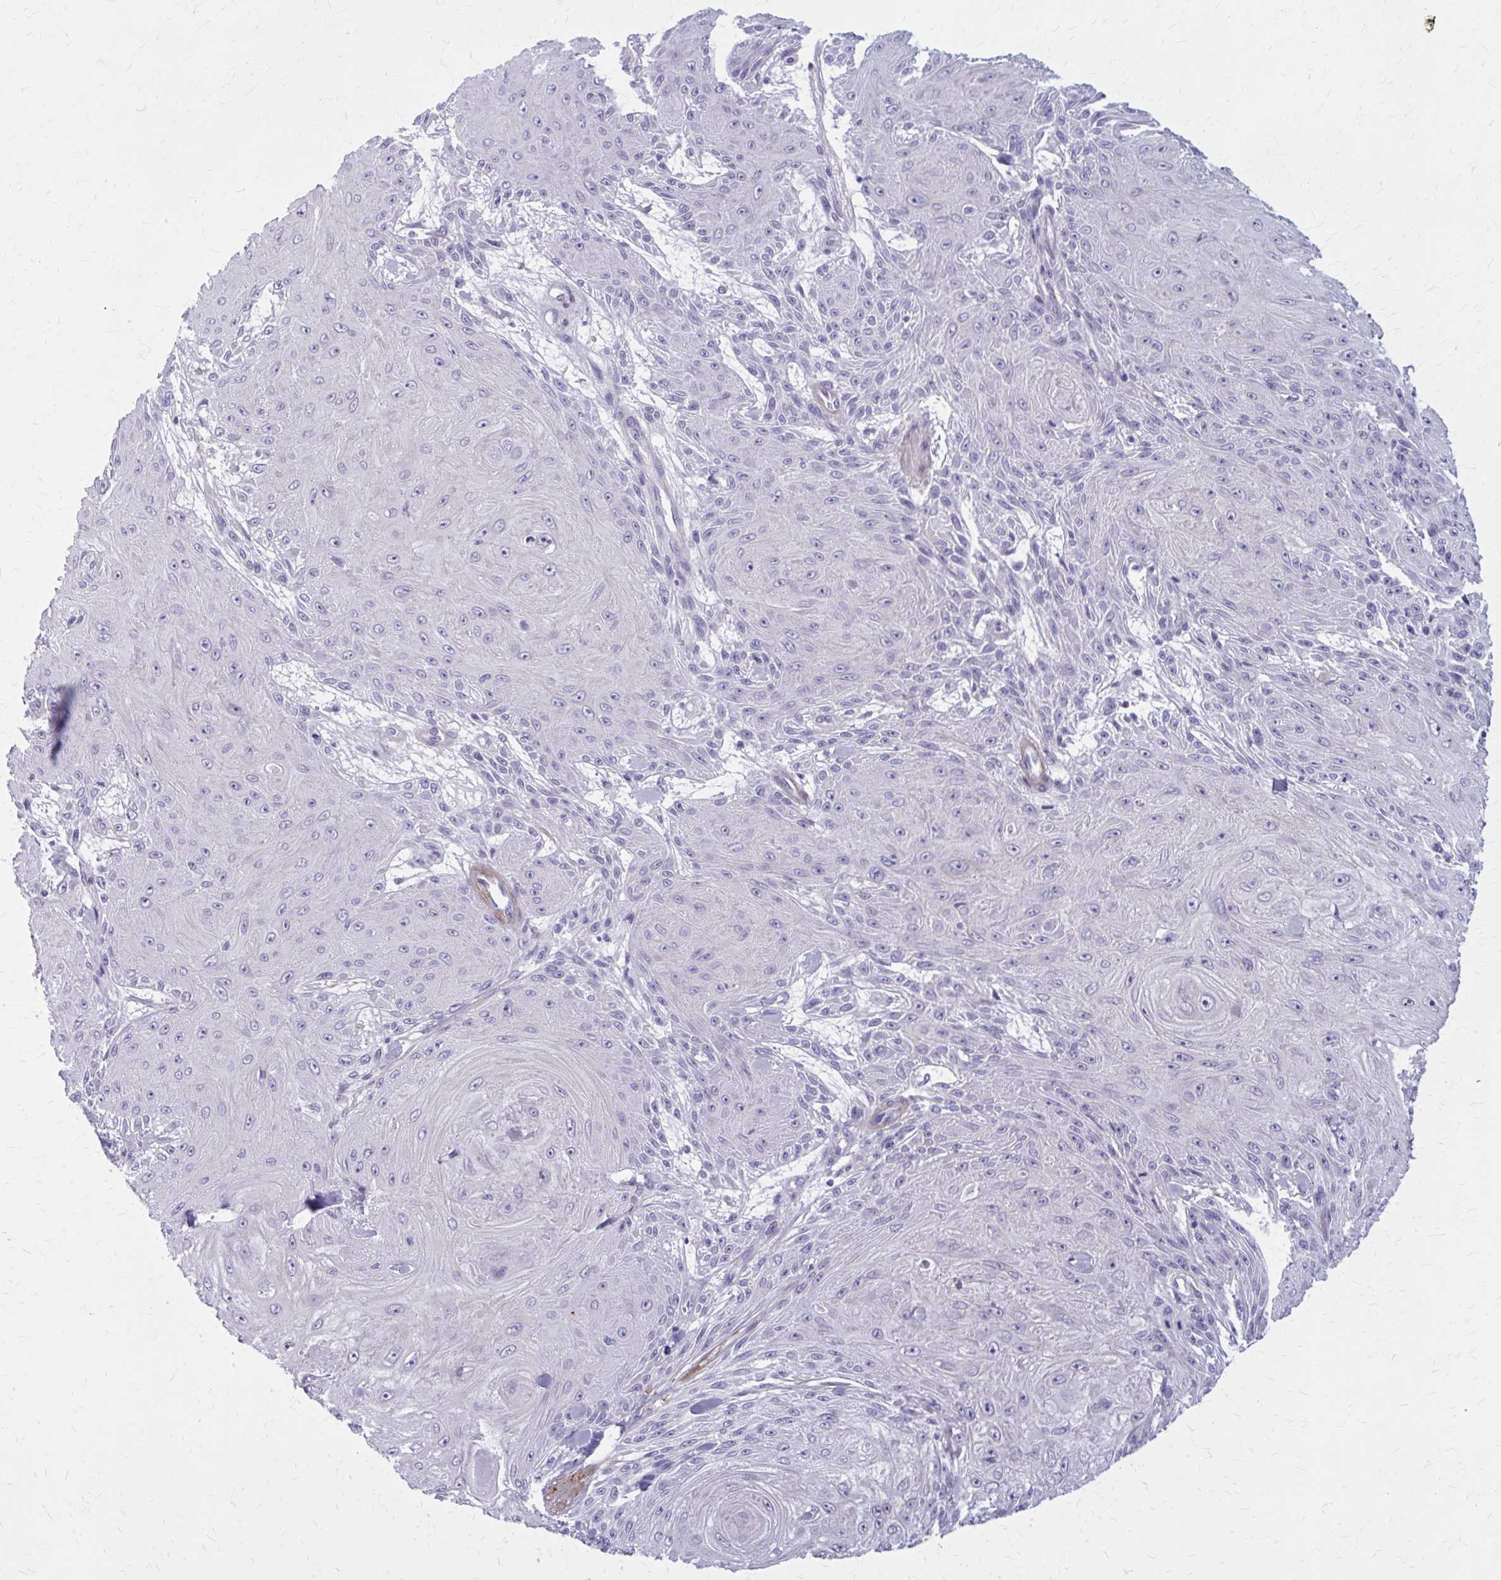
{"staining": {"intensity": "negative", "quantity": "none", "location": "none"}, "tissue": "skin cancer", "cell_type": "Tumor cells", "image_type": "cancer", "snomed": [{"axis": "morphology", "description": "Squamous cell carcinoma, NOS"}, {"axis": "topography", "description": "Skin"}], "caption": "A micrograph of skin squamous cell carcinoma stained for a protein shows no brown staining in tumor cells. Brightfield microscopy of IHC stained with DAB (brown) and hematoxylin (blue), captured at high magnification.", "gene": "AKAP12", "patient": {"sex": "male", "age": 88}}